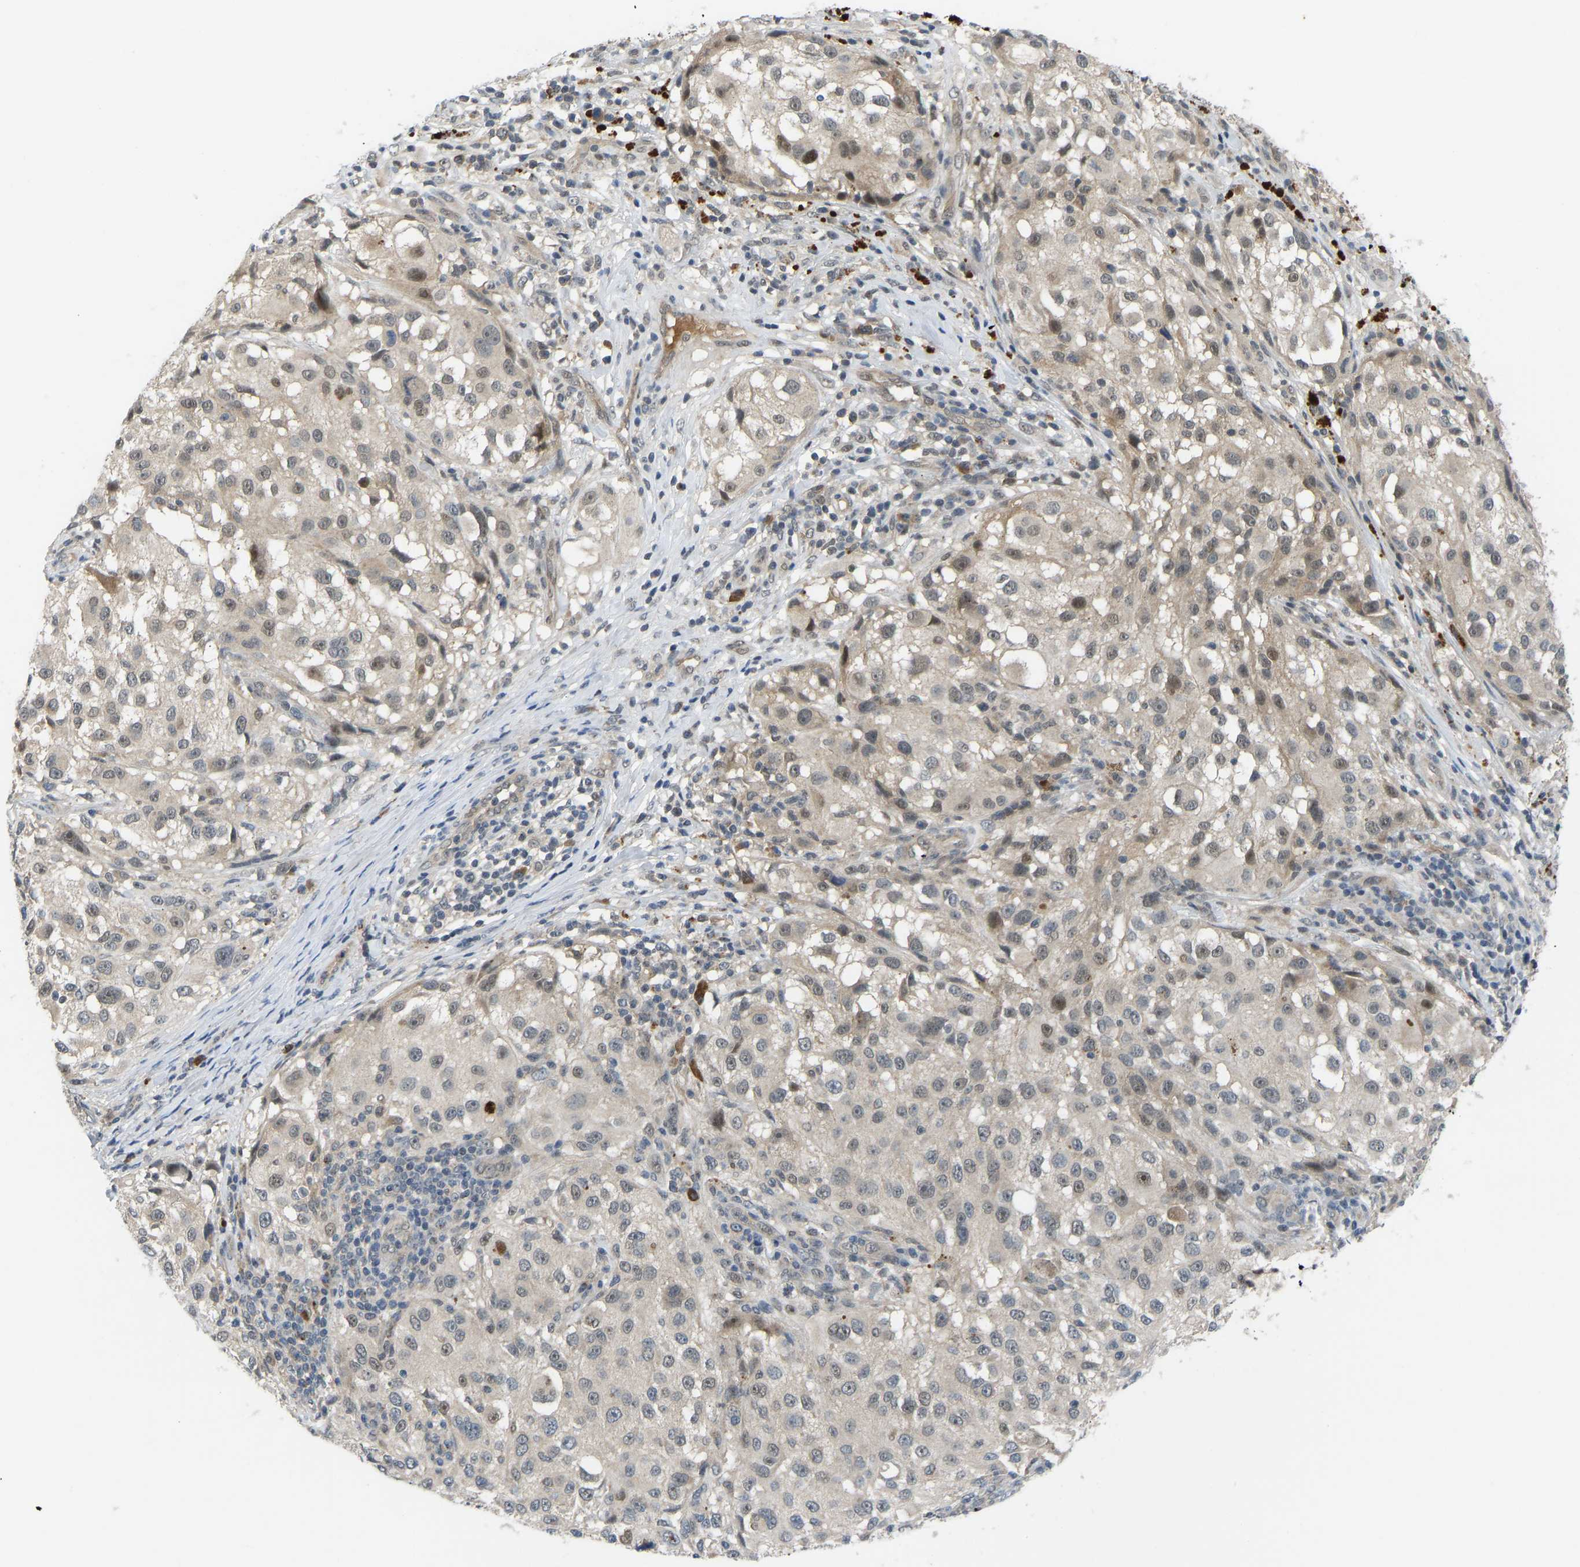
{"staining": {"intensity": "moderate", "quantity": "<25%", "location": "nuclear"}, "tissue": "melanoma", "cell_type": "Tumor cells", "image_type": "cancer", "snomed": [{"axis": "morphology", "description": "Necrosis, NOS"}, {"axis": "morphology", "description": "Malignant melanoma, NOS"}, {"axis": "topography", "description": "Skin"}], "caption": "A micrograph of melanoma stained for a protein exhibits moderate nuclear brown staining in tumor cells. (IHC, brightfield microscopy, high magnification).", "gene": "ZNF251", "patient": {"sex": "female", "age": 87}}